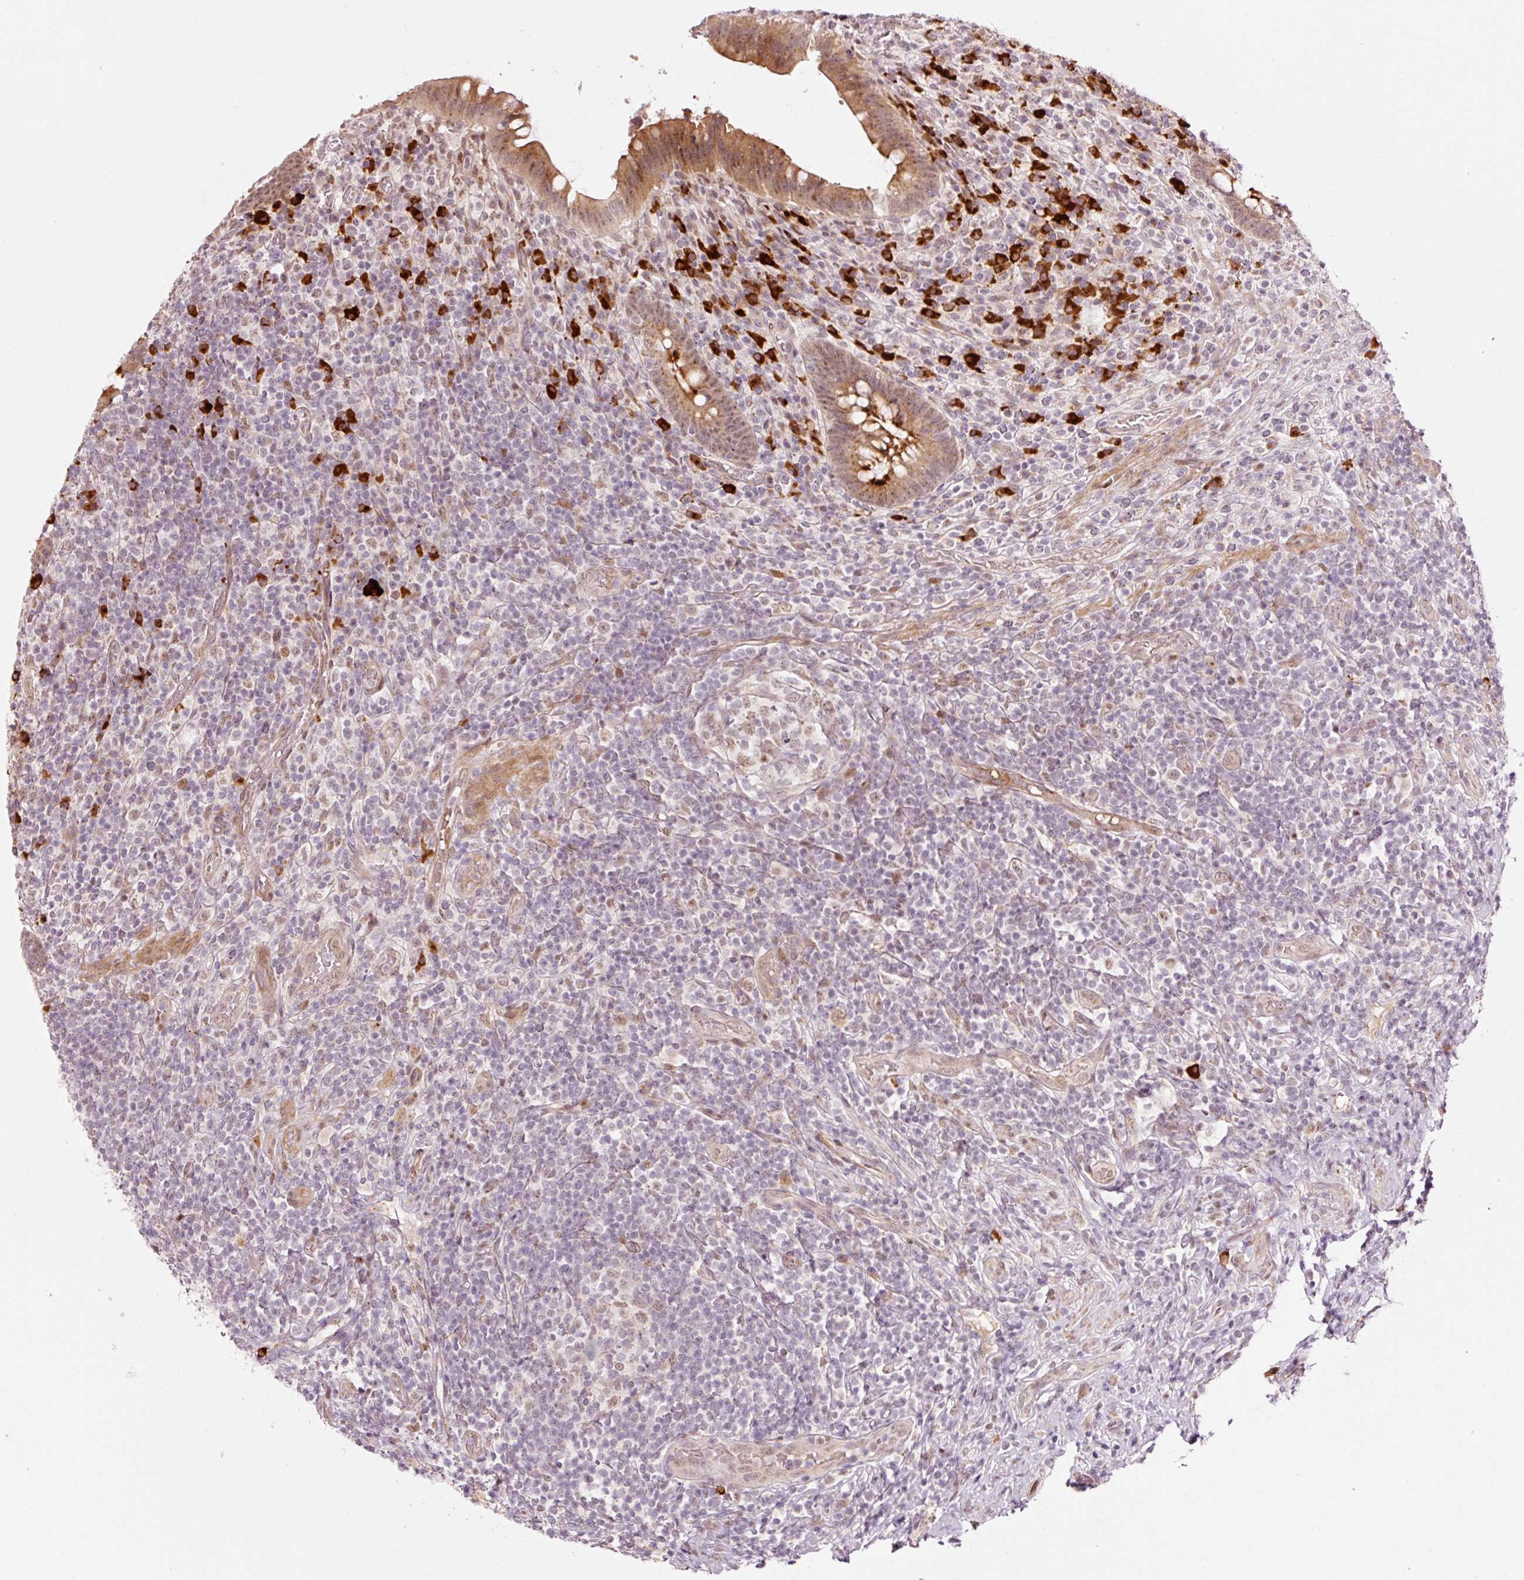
{"staining": {"intensity": "moderate", "quantity": ">75%", "location": "cytoplasmic/membranous,nuclear"}, "tissue": "appendix", "cell_type": "Glandular cells", "image_type": "normal", "snomed": [{"axis": "morphology", "description": "Normal tissue, NOS"}, {"axis": "topography", "description": "Appendix"}], "caption": "Immunohistochemical staining of unremarkable human appendix displays moderate cytoplasmic/membranous,nuclear protein expression in about >75% of glandular cells. The staining was performed using DAB (3,3'-diaminobenzidine) to visualize the protein expression in brown, while the nuclei were stained in blue with hematoxylin (Magnification: 20x).", "gene": "ANKRD20A1", "patient": {"sex": "female", "age": 43}}